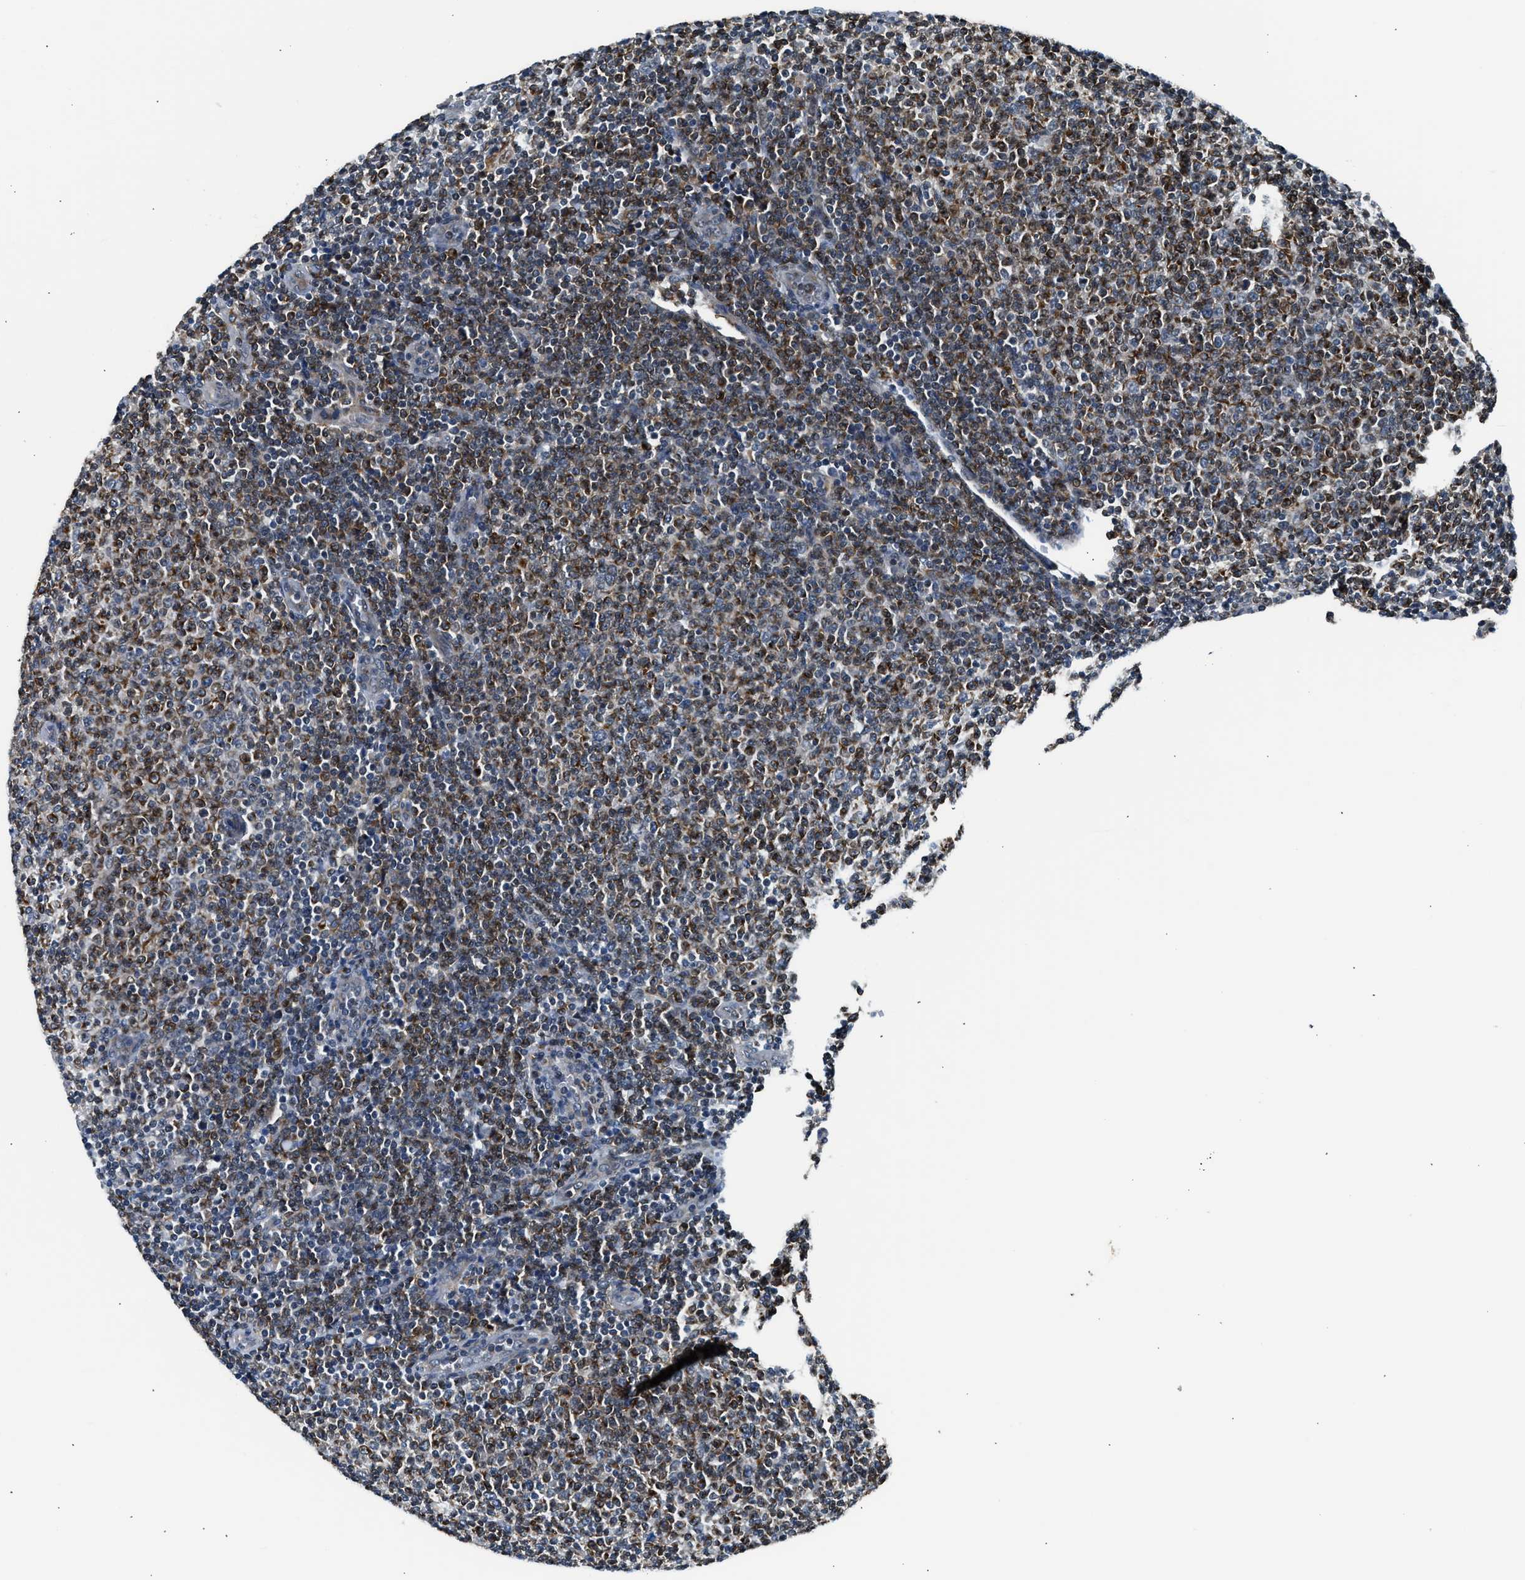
{"staining": {"intensity": "weak", "quantity": "25%-75%", "location": "cytoplasmic/membranous"}, "tissue": "lymphoma", "cell_type": "Tumor cells", "image_type": "cancer", "snomed": [{"axis": "morphology", "description": "Malignant lymphoma, non-Hodgkin's type, Low grade"}, {"axis": "topography", "description": "Lymph node"}], "caption": "Immunohistochemistry (DAB (3,3'-diaminobenzidine)) staining of malignant lymphoma, non-Hodgkin's type (low-grade) exhibits weak cytoplasmic/membranous protein staining in about 25%-75% of tumor cells. Using DAB (3,3'-diaminobenzidine) (brown) and hematoxylin (blue) stains, captured at high magnification using brightfield microscopy.", "gene": "RETREG3", "patient": {"sex": "male", "age": 66}}